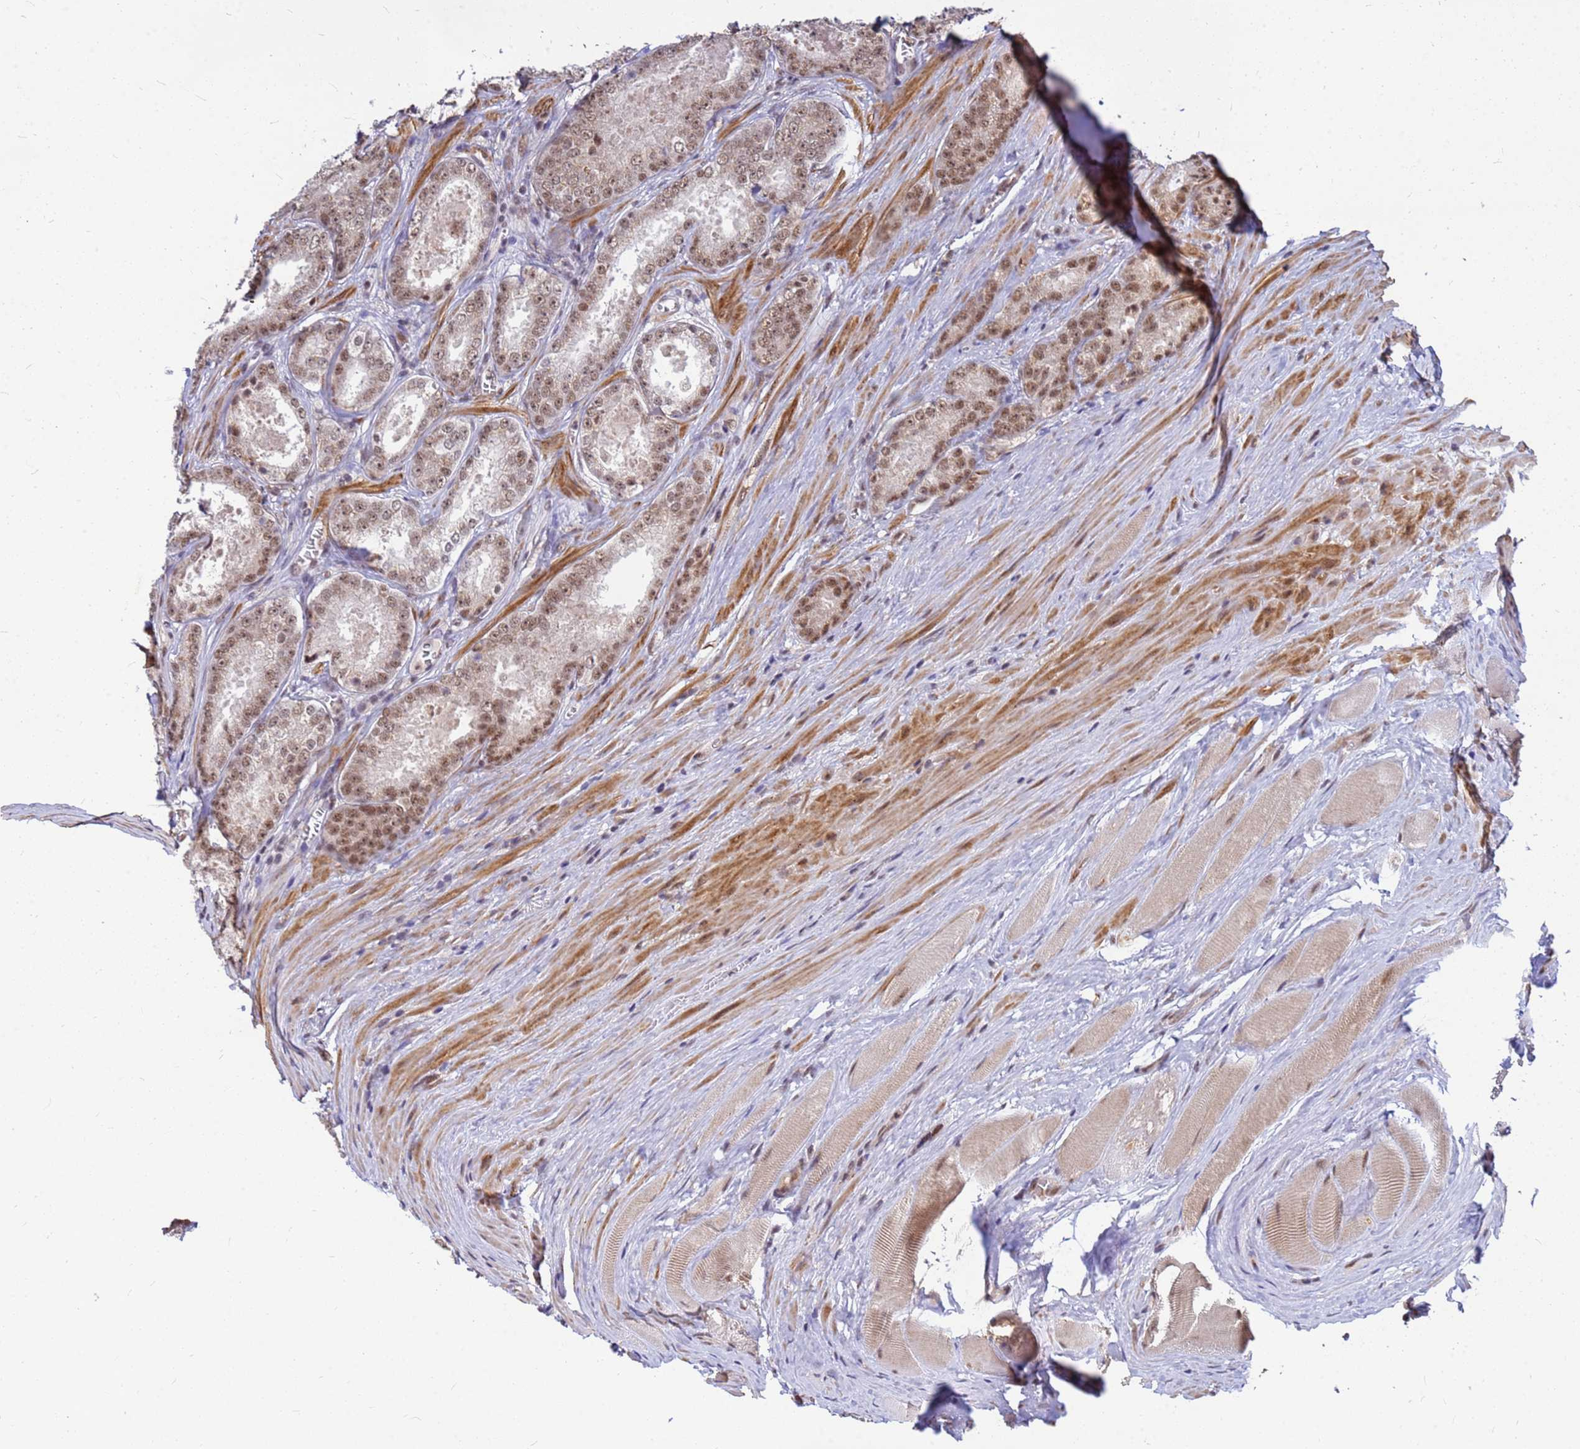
{"staining": {"intensity": "moderate", "quantity": "25%-75%", "location": "cytoplasmic/membranous,nuclear"}, "tissue": "prostate cancer", "cell_type": "Tumor cells", "image_type": "cancer", "snomed": [{"axis": "morphology", "description": "Adenocarcinoma, Low grade"}, {"axis": "topography", "description": "Prostate"}], "caption": "Moderate cytoplasmic/membranous and nuclear protein positivity is seen in approximately 25%-75% of tumor cells in prostate cancer. (DAB IHC with brightfield microscopy, high magnification).", "gene": "NCBP2", "patient": {"sex": "male", "age": 68}}